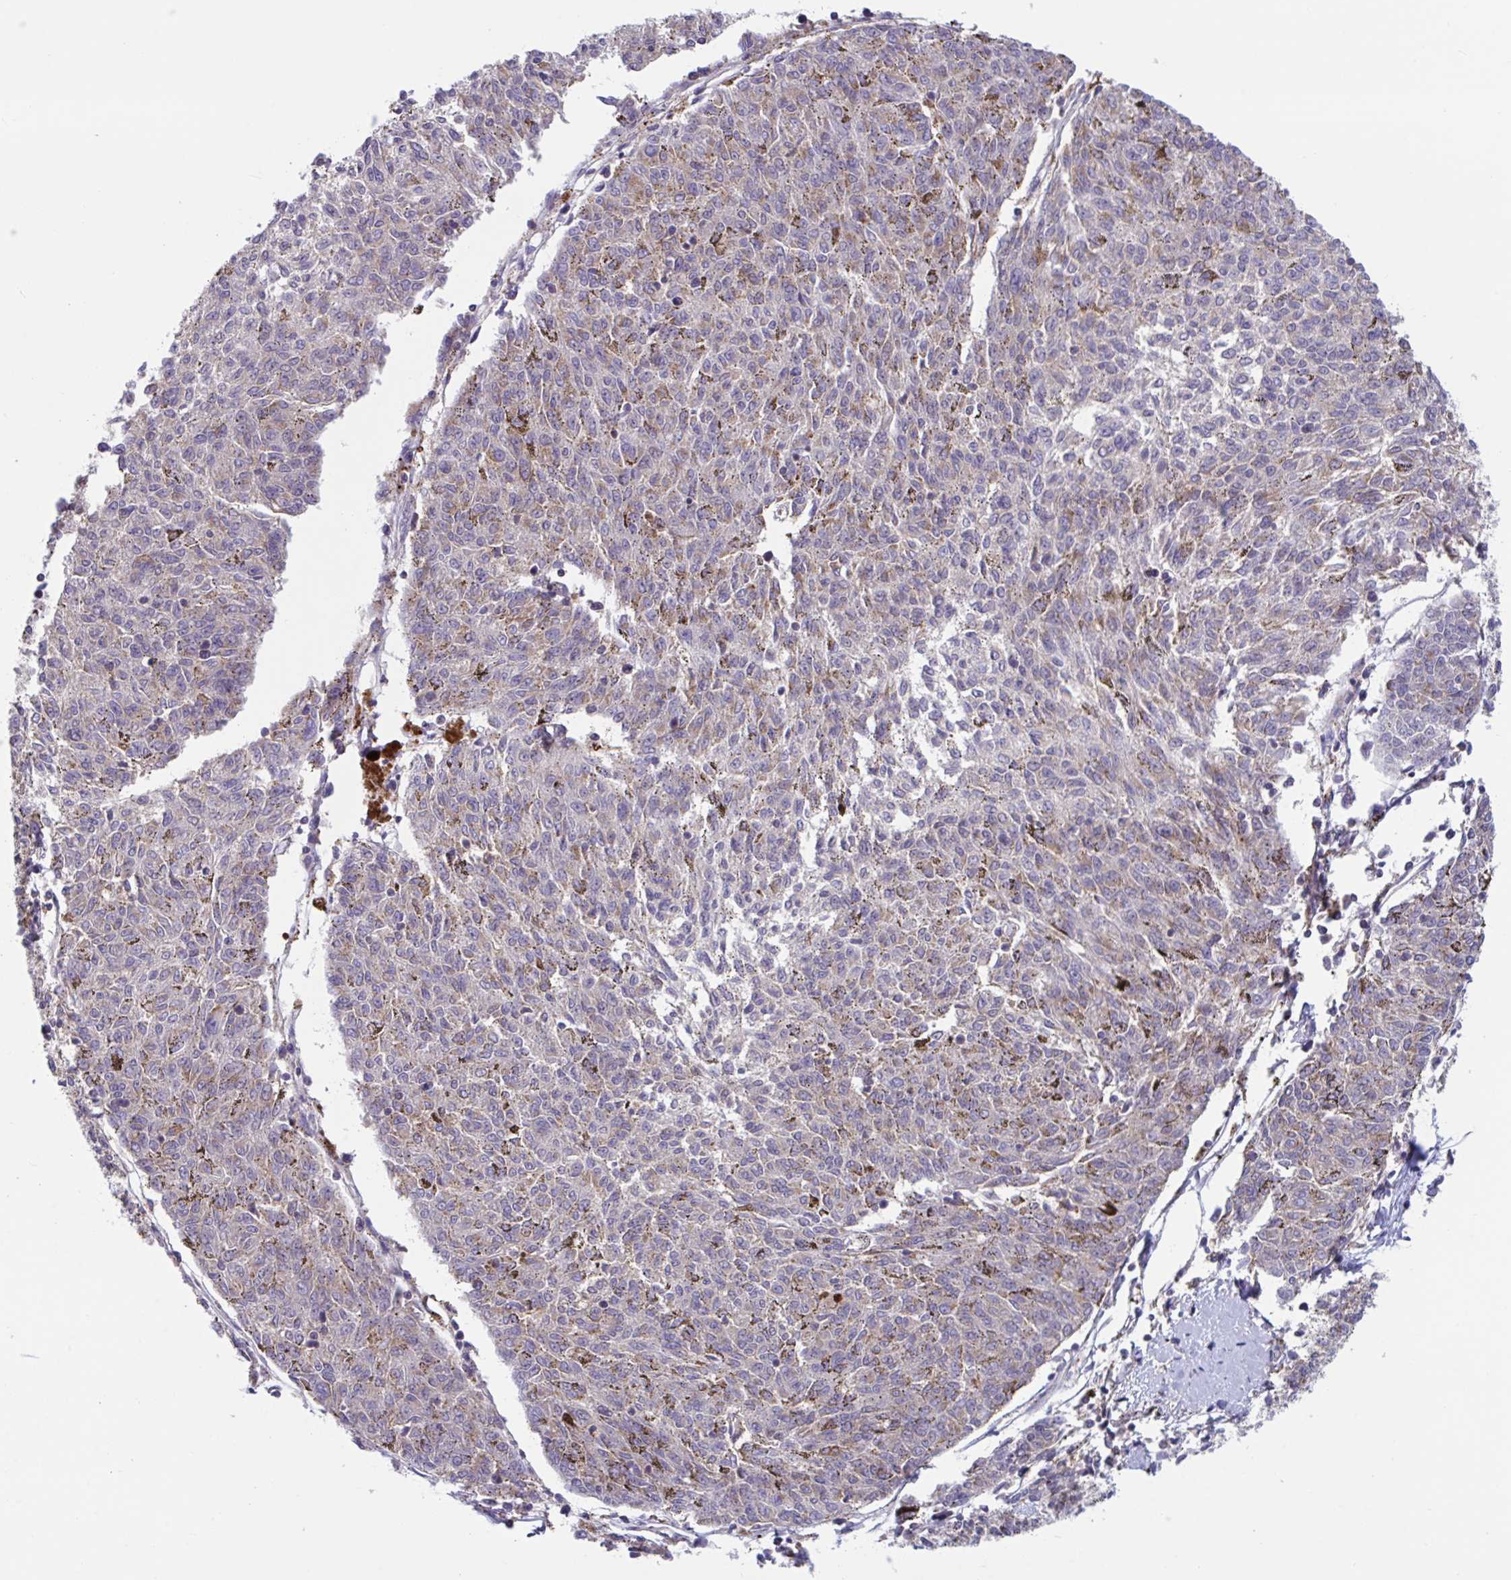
{"staining": {"intensity": "weak", "quantity": "25%-75%", "location": "cytoplasmic/membranous"}, "tissue": "melanoma", "cell_type": "Tumor cells", "image_type": "cancer", "snomed": [{"axis": "morphology", "description": "Malignant melanoma, NOS"}, {"axis": "topography", "description": "Skin"}], "caption": "Protein analysis of melanoma tissue reveals weak cytoplasmic/membranous positivity in about 25%-75% of tumor cells.", "gene": "IST1", "patient": {"sex": "female", "age": 72}}